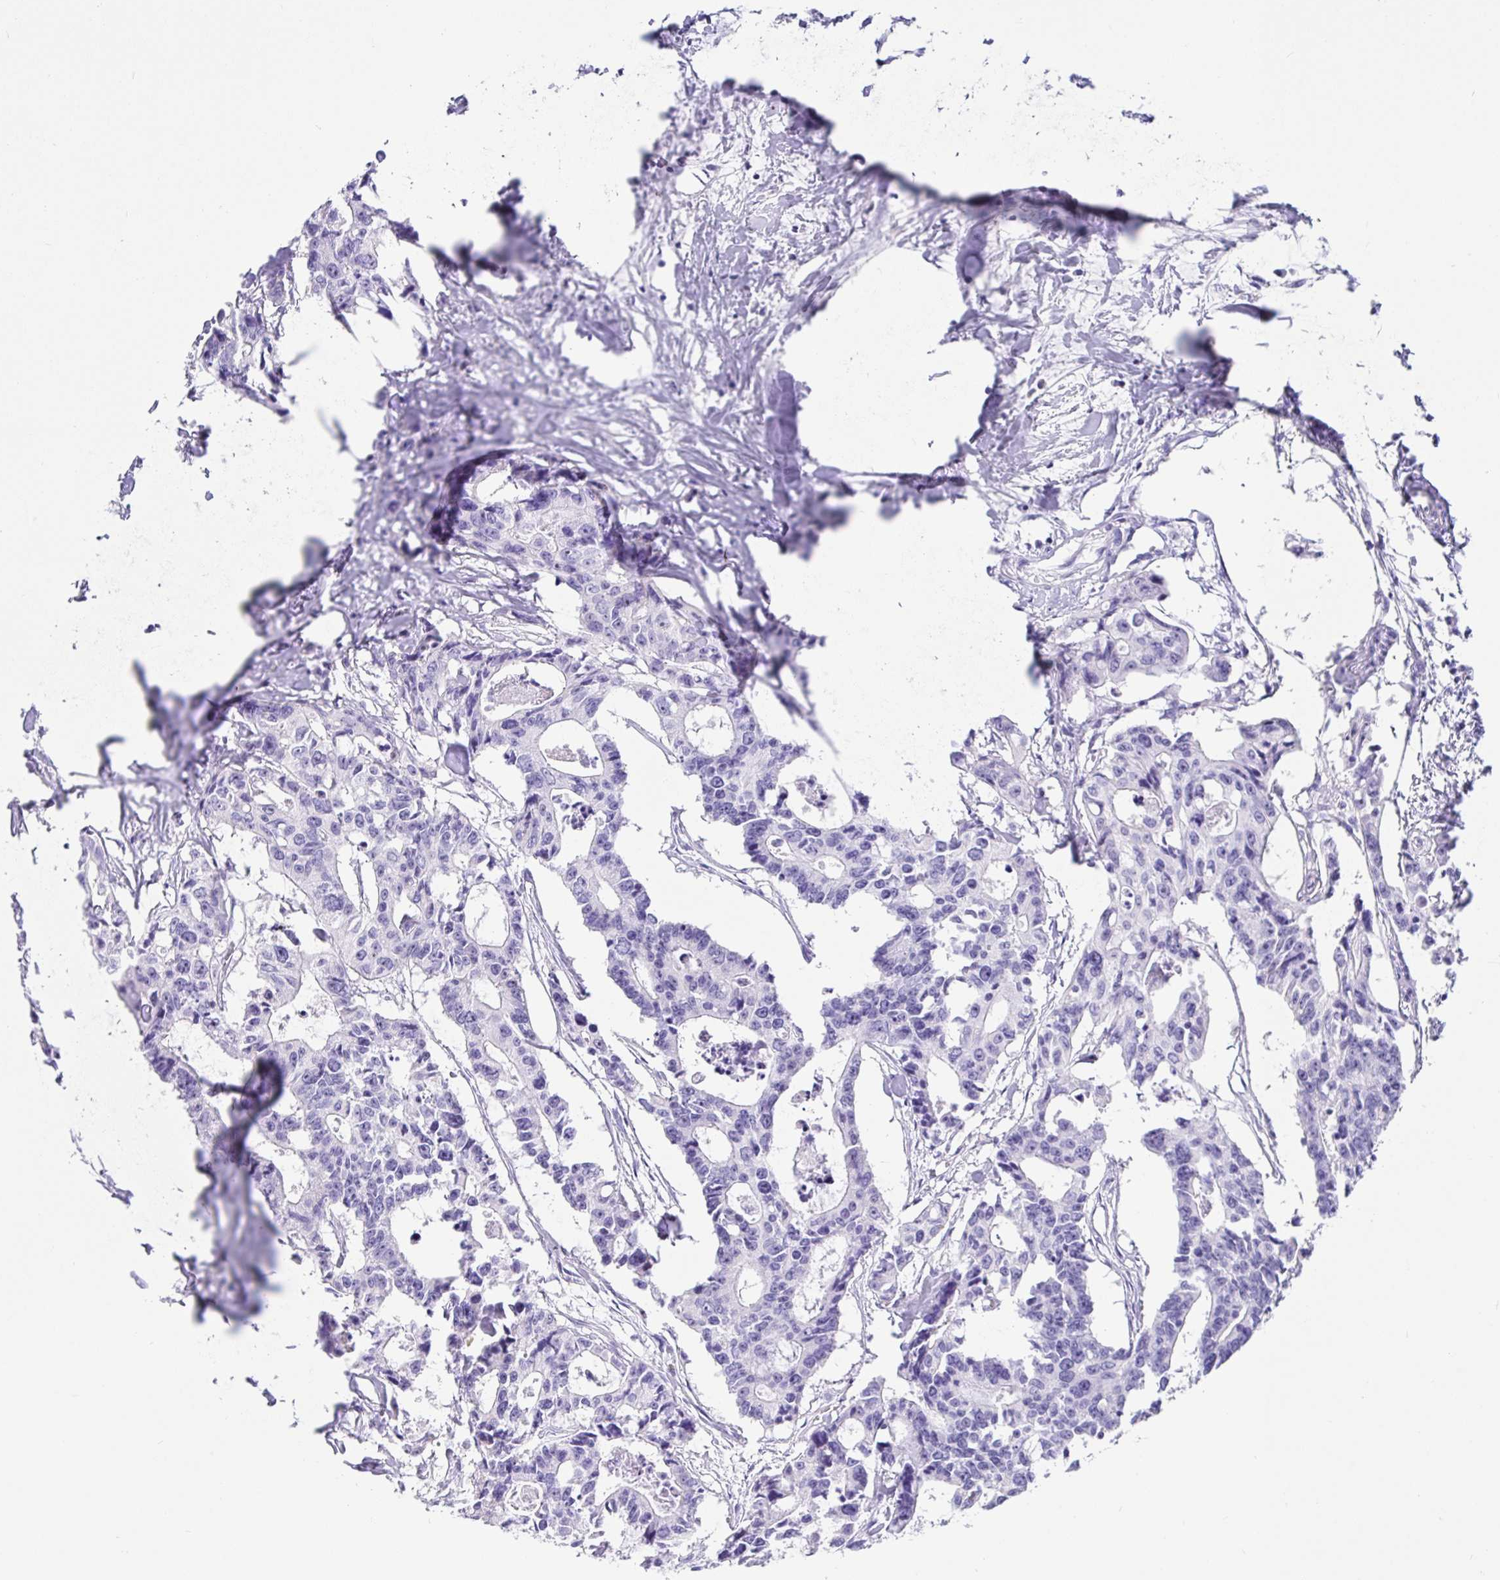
{"staining": {"intensity": "negative", "quantity": "none", "location": "none"}, "tissue": "colorectal cancer", "cell_type": "Tumor cells", "image_type": "cancer", "snomed": [{"axis": "morphology", "description": "Adenocarcinoma, NOS"}, {"axis": "topography", "description": "Rectum"}], "caption": "This is a micrograph of immunohistochemistry (IHC) staining of colorectal cancer (adenocarcinoma), which shows no expression in tumor cells.", "gene": "PRAMEF19", "patient": {"sex": "male", "age": 57}}